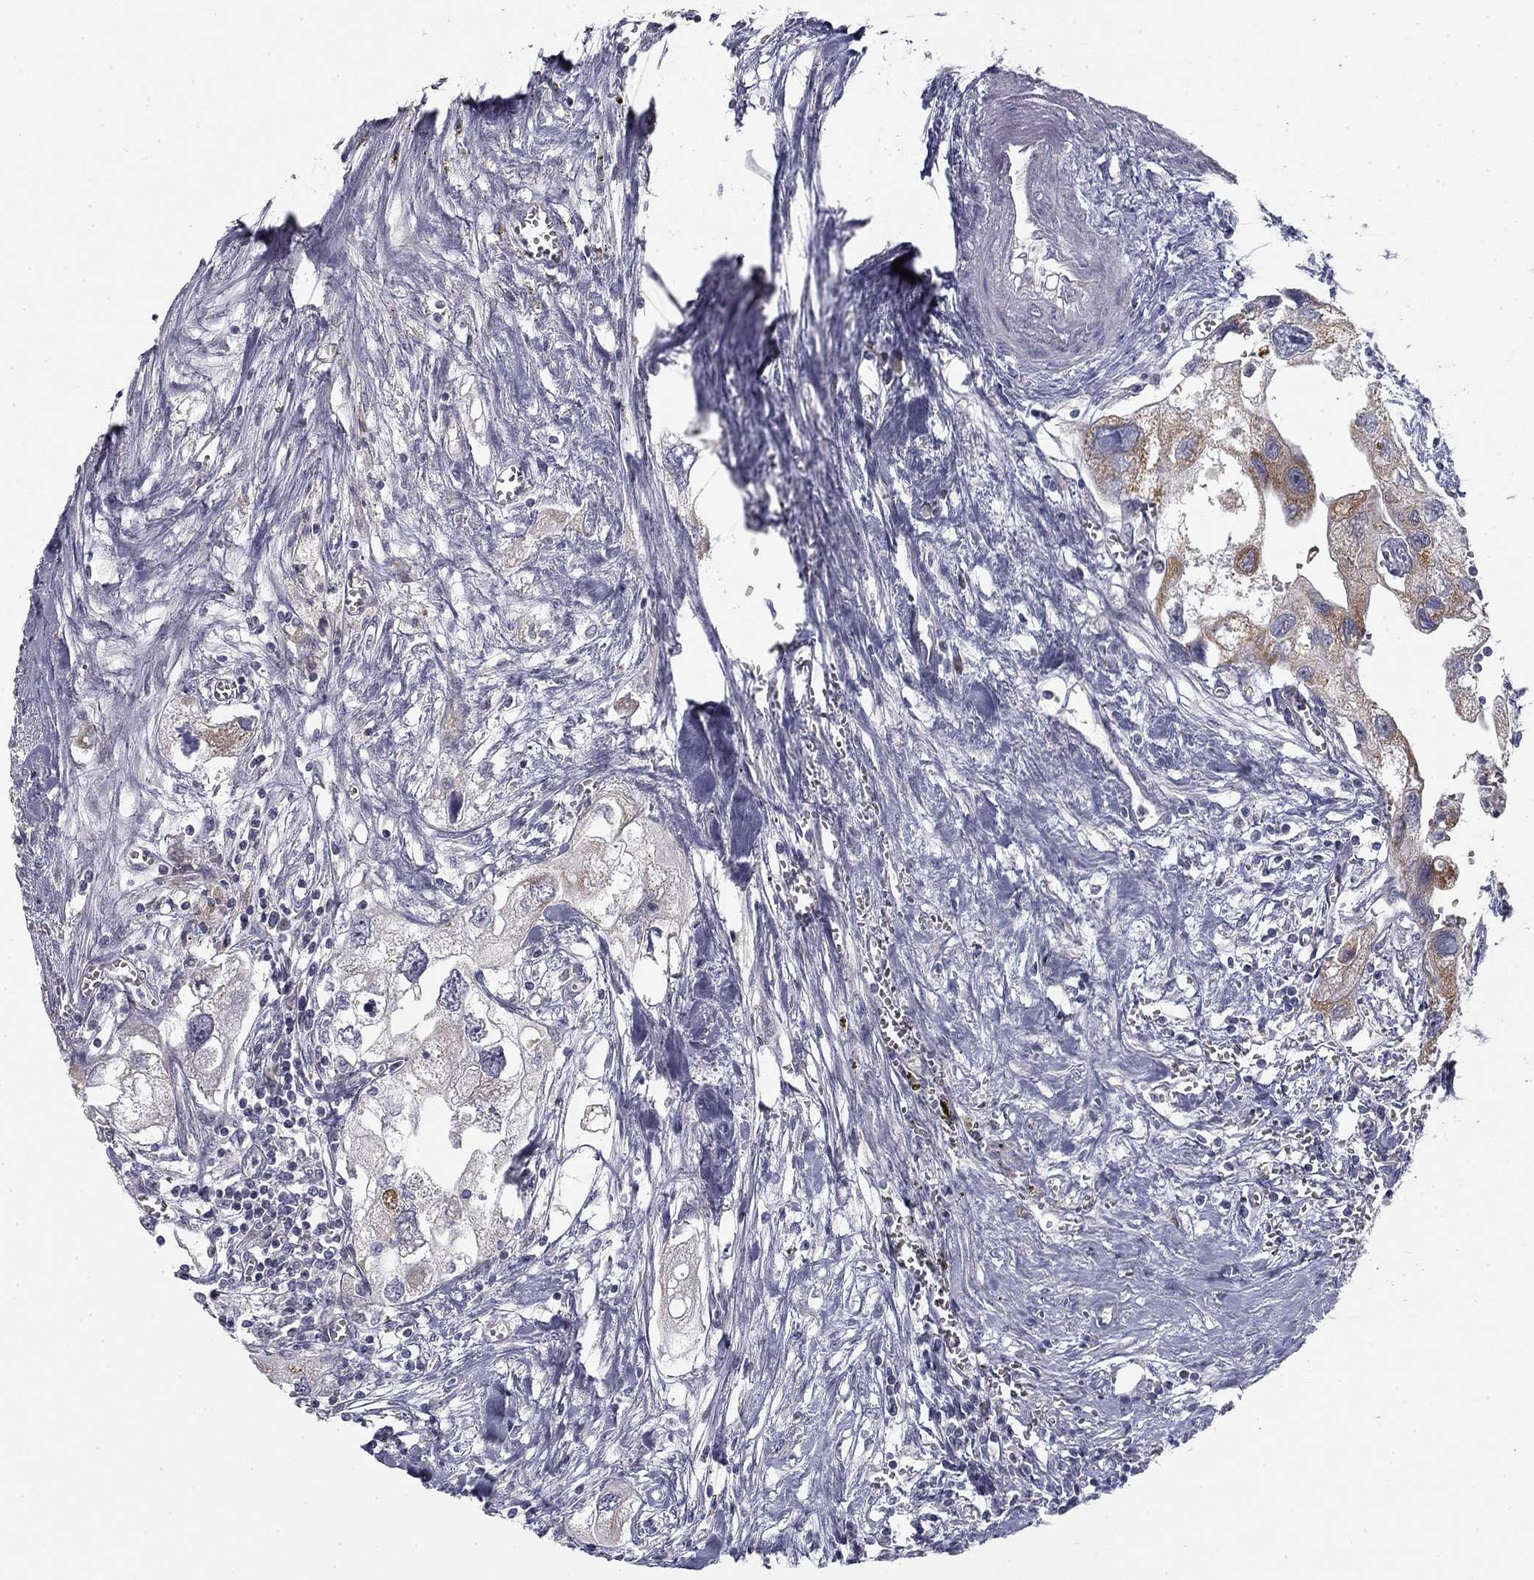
{"staining": {"intensity": "moderate", "quantity": "<25%", "location": "cytoplasmic/membranous"}, "tissue": "urothelial cancer", "cell_type": "Tumor cells", "image_type": "cancer", "snomed": [{"axis": "morphology", "description": "Urothelial carcinoma, High grade"}, {"axis": "topography", "description": "Urinary bladder"}], "caption": "DAB (3,3'-diaminobenzidine) immunohistochemical staining of human urothelial carcinoma (high-grade) displays moderate cytoplasmic/membranous protein positivity in approximately <25% of tumor cells.", "gene": "SLC2A9", "patient": {"sex": "male", "age": 59}}